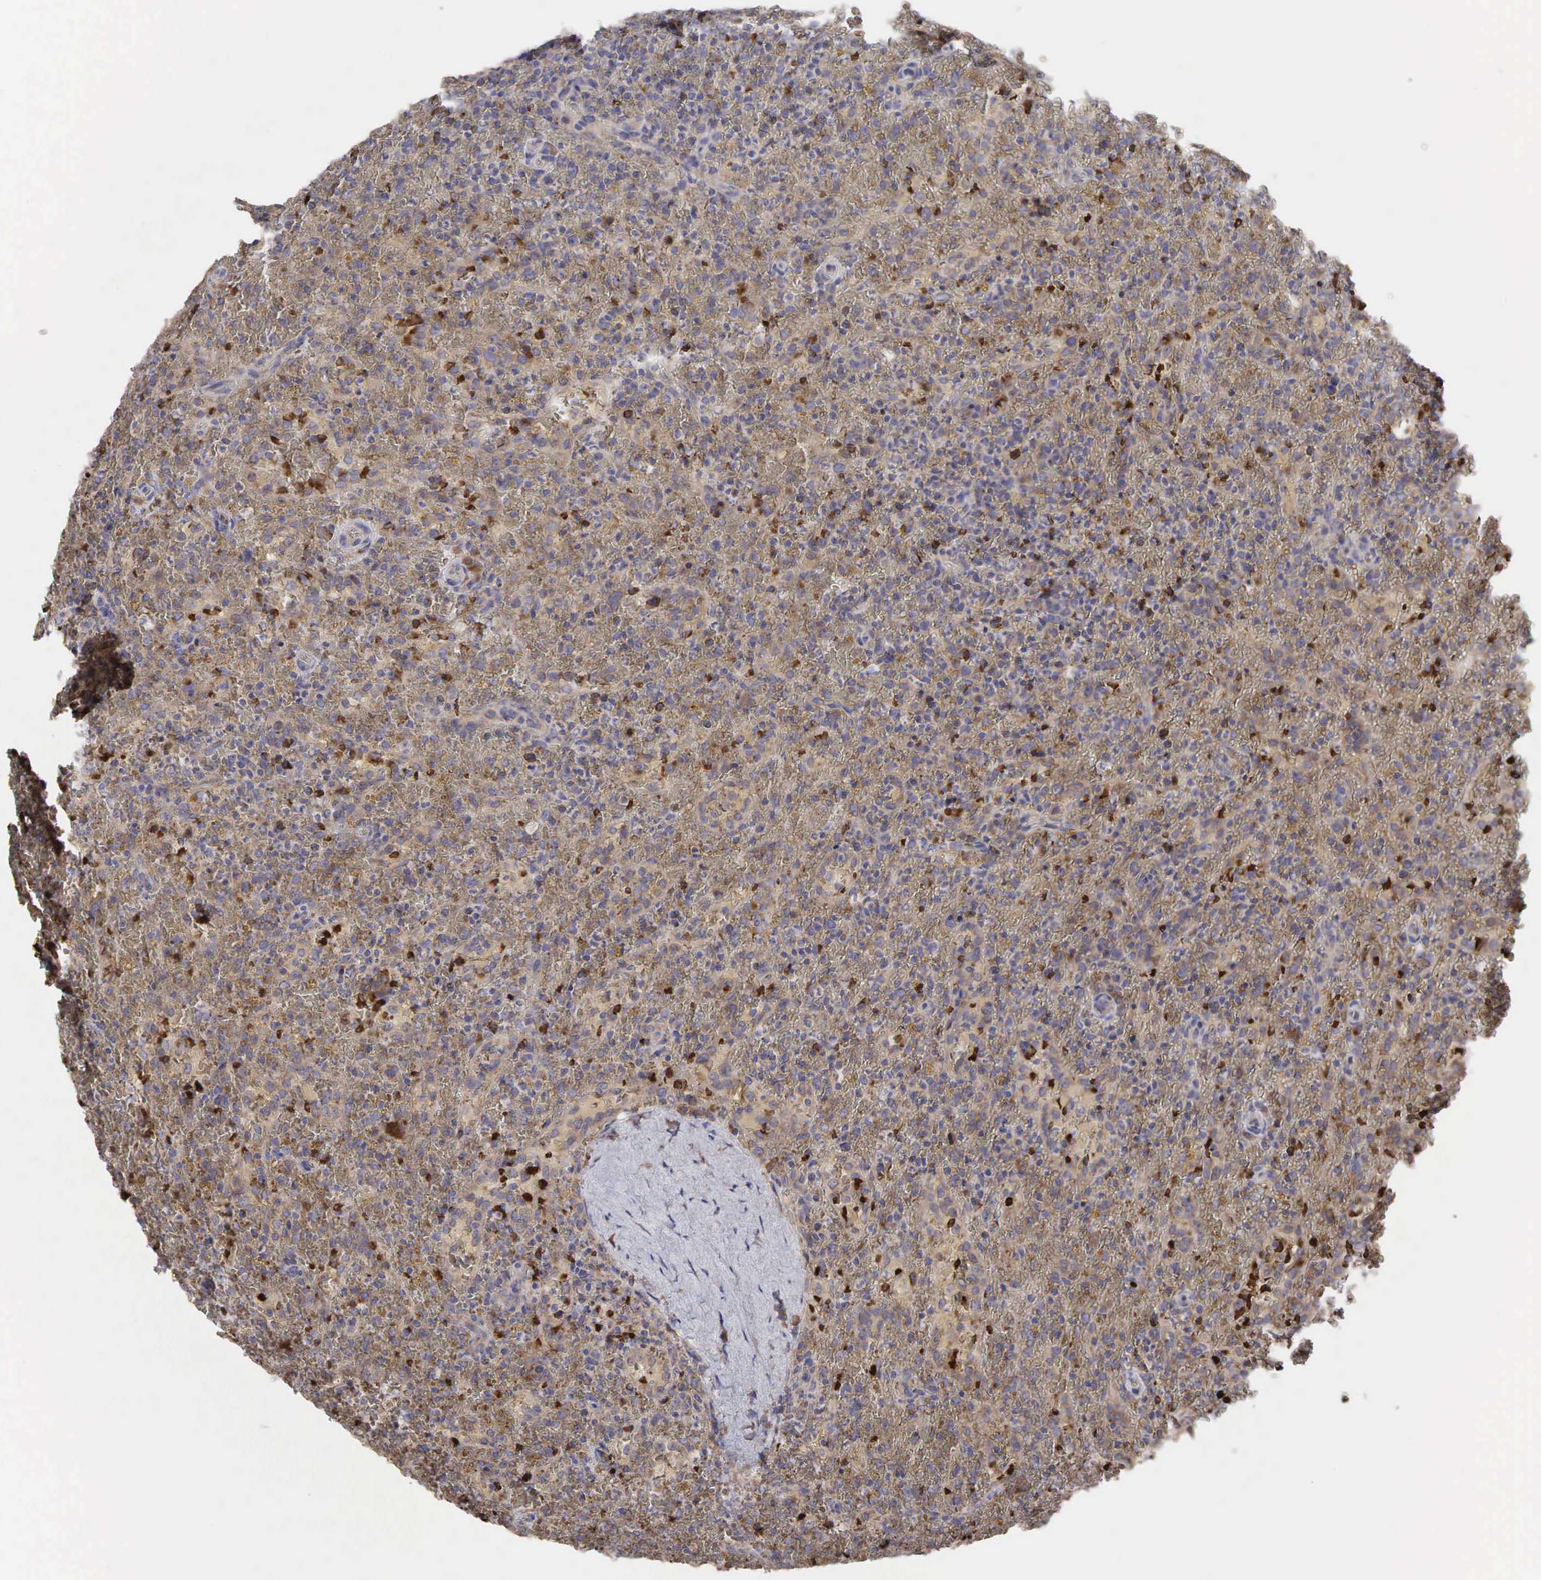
{"staining": {"intensity": "weak", "quantity": ">75%", "location": "cytoplasmic/membranous,nuclear"}, "tissue": "lymphoma", "cell_type": "Tumor cells", "image_type": "cancer", "snomed": [{"axis": "morphology", "description": "Malignant lymphoma, non-Hodgkin's type, High grade"}, {"axis": "topography", "description": "Spleen"}, {"axis": "topography", "description": "Lymph node"}], "caption": "Brown immunohistochemical staining in malignant lymphoma, non-Hodgkin's type (high-grade) demonstrates weak cytoplasmic/membranous and nuclear expression in approximately >75% of tumor cells.", "gene": "PABPC5", "patient": {"sex": "female", "age": 70}}